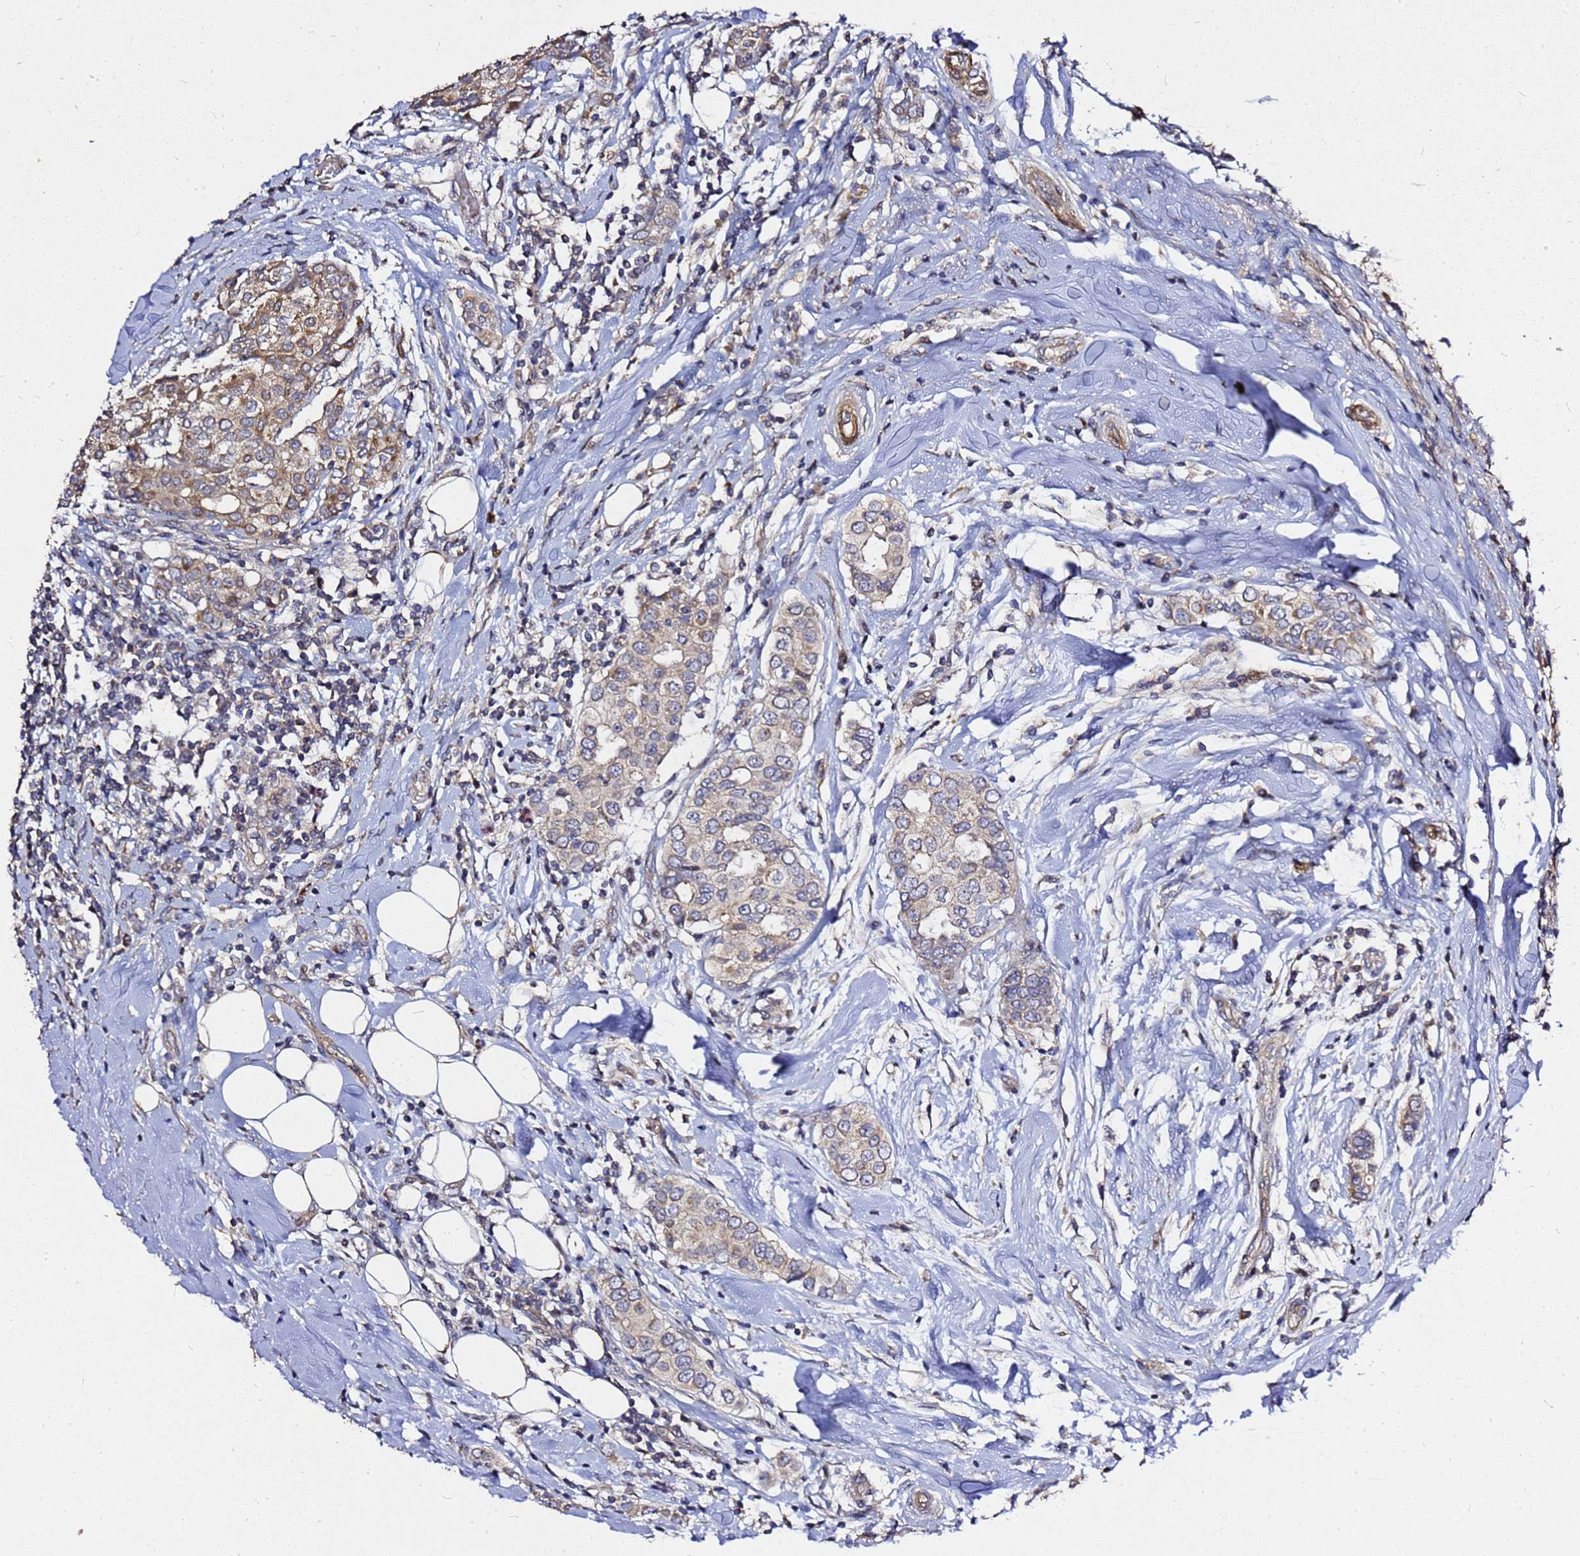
{"staining": {"intensity": "weak", "quantity": ">75%", "location": "cytoplasmic/membranous"}, "tissue": "breast cancer", "cell_type": "Tumor cells", "image_type": "cancer", "snomed": [{"axis": "morphology", "description": "Lobular carcinoma"}, {"axis": "topography", "description": "Breast"}], "caption": "Human breast cancer (lobular carcinoma) stained with a brown dye demonstrates weak cytoplasmic/membranous positive staining in approximately >75% of tumor cells.", "gene": "RSPRY1", "patient": {"sex": "female", "age": 51}}